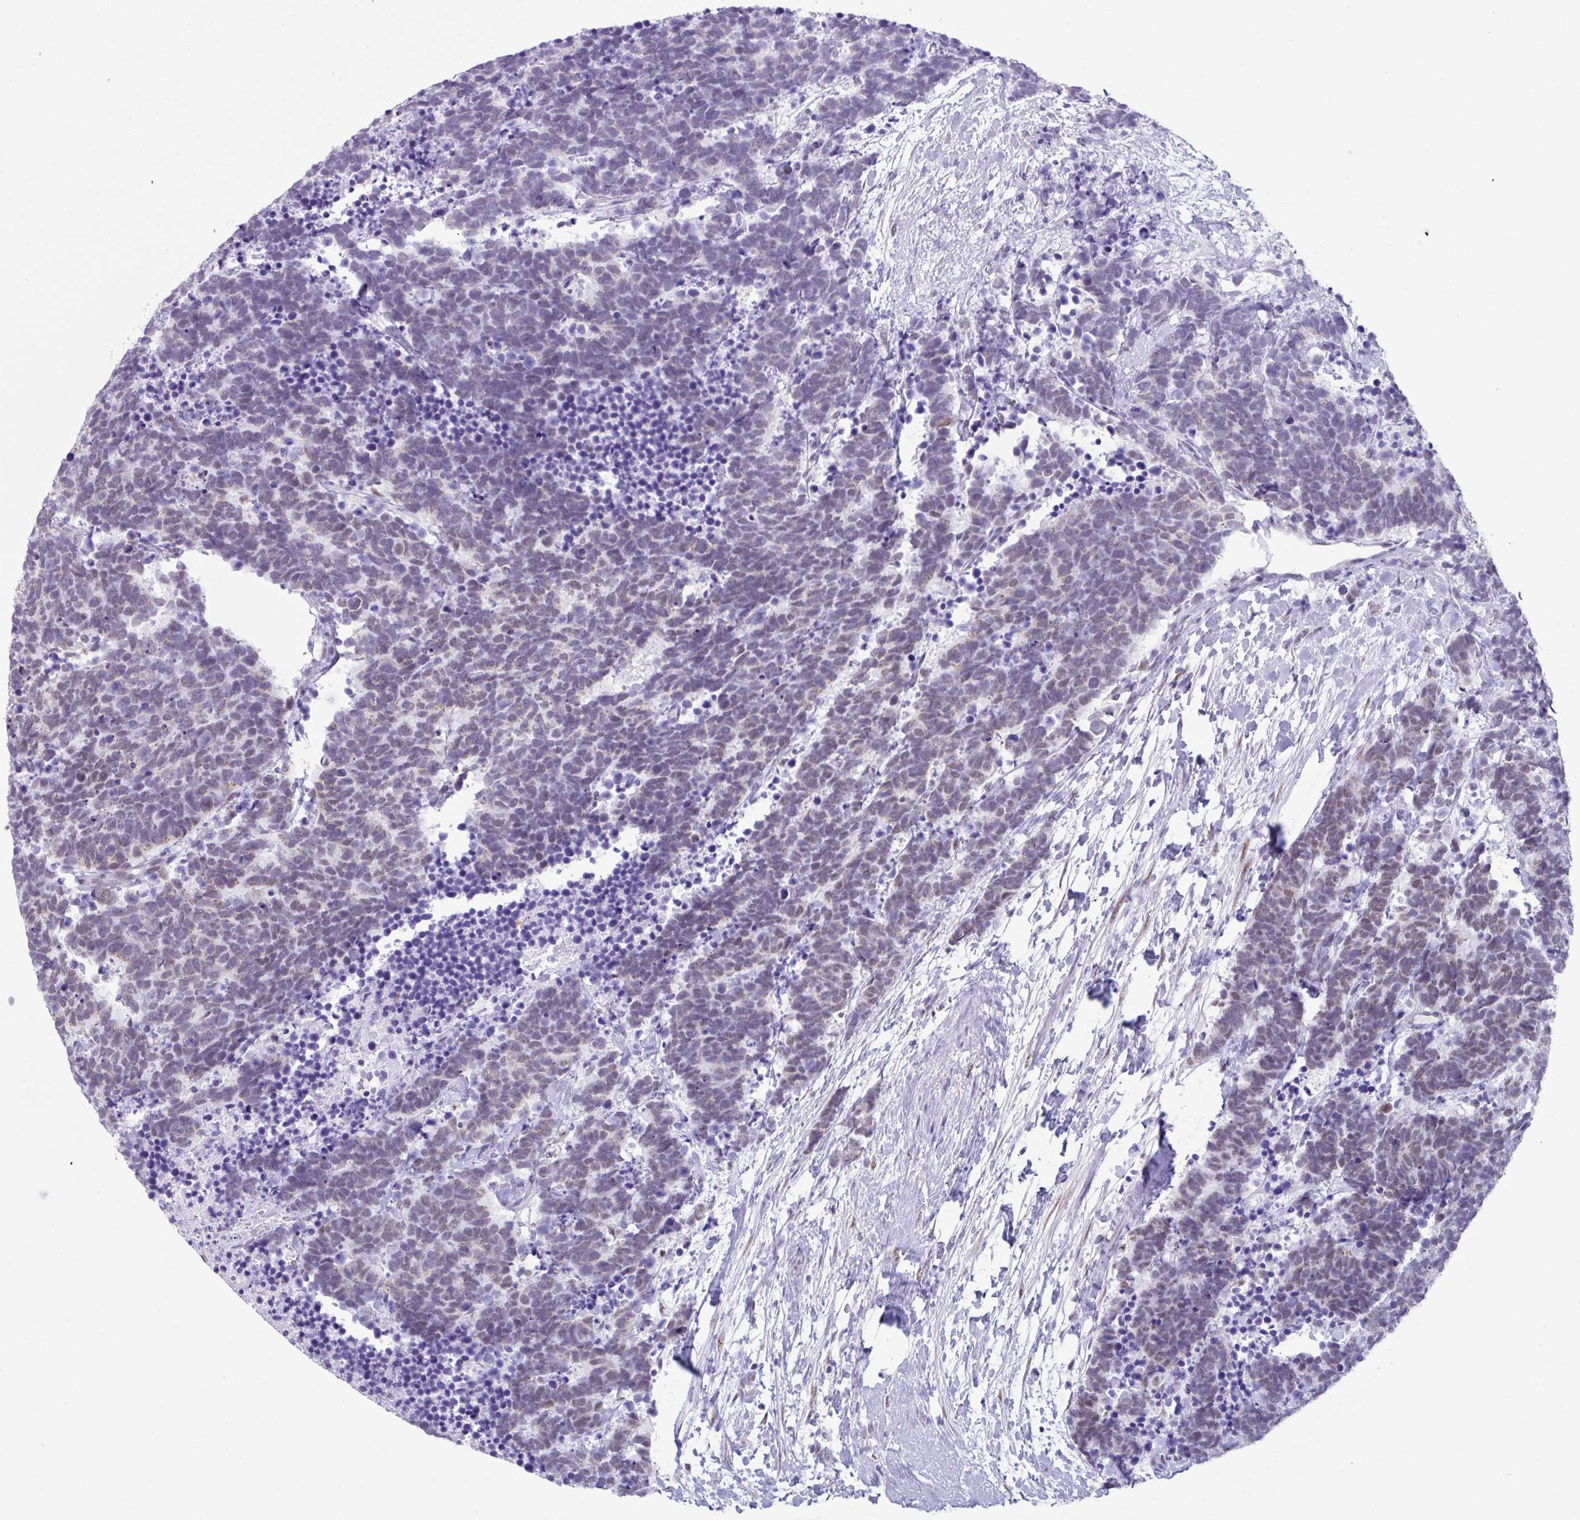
{"staining": {"intensity": "weak", "quantity": "25%-75%", "location": "cytoplasmic/membranous"}, "tissue": "carcinoid", "cell_type": "Tumor cells", "image_type": "cancer", "snomed": [{"axis": "morphology", "description": "Carcinoma, NOS"}, {"axis": "morphology", "description": "Carcinoid, malignant, NOS"}, {"axis": "topography", "description": "Prostate"}], "caption": "Protein expression analysis of human carcinoid reveals weak cytoplasmic/membranous expression in approximately 25%-75% of tumor cells.", "gene": "PUF60", "patient": {"sex": "male", "age": 57}}